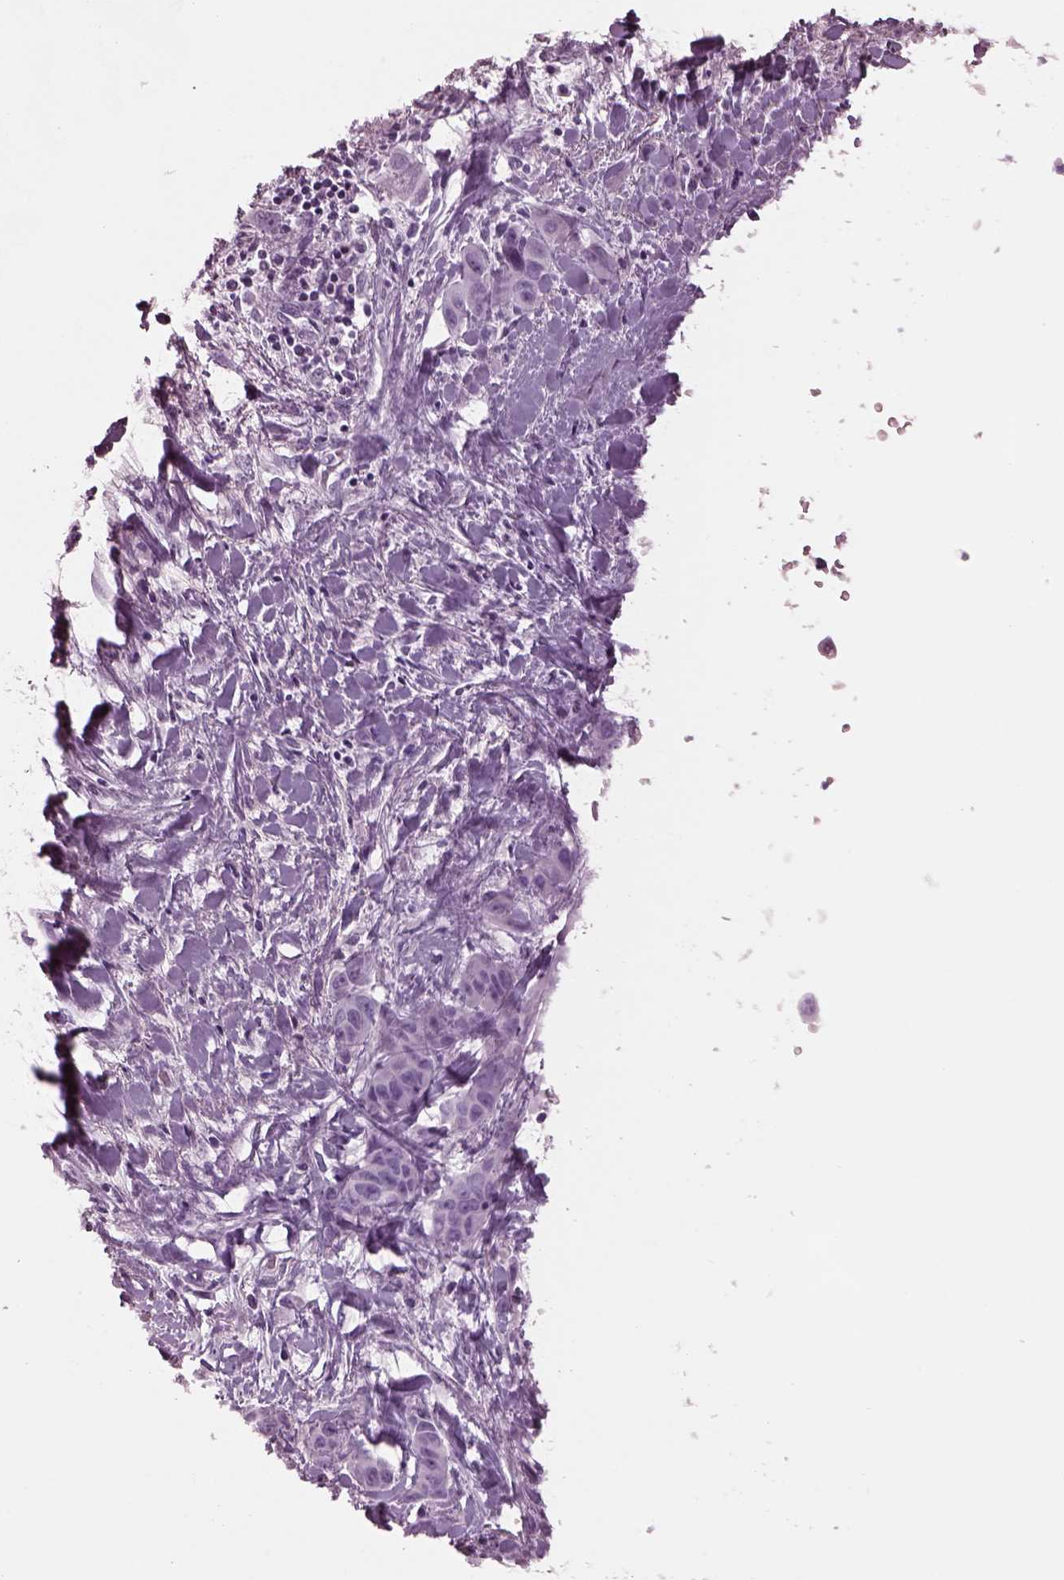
{"staining": {"intensity": "negative", "quantity": "none", "location": "none"}, "tissue": "liver cancer", "cell_type": "Tumor cells", "image_type": "cancer", "snomed": [{"axis": "morphology", "description": "Cholangiocarcinoma"}, {"axis": "topography", "description": "Liver"}], "caption": "Immunohistochemistry (IHC) histopathology image of neoplastic tissue: cholangiocarcinoma (liver) stained with DAB (3,3'-diaminobenzidine) exhibits no significant protein expression in tumor cells.", "gene": "KRTAP3-2", "patient": {"sex": "female", "age": 52}}